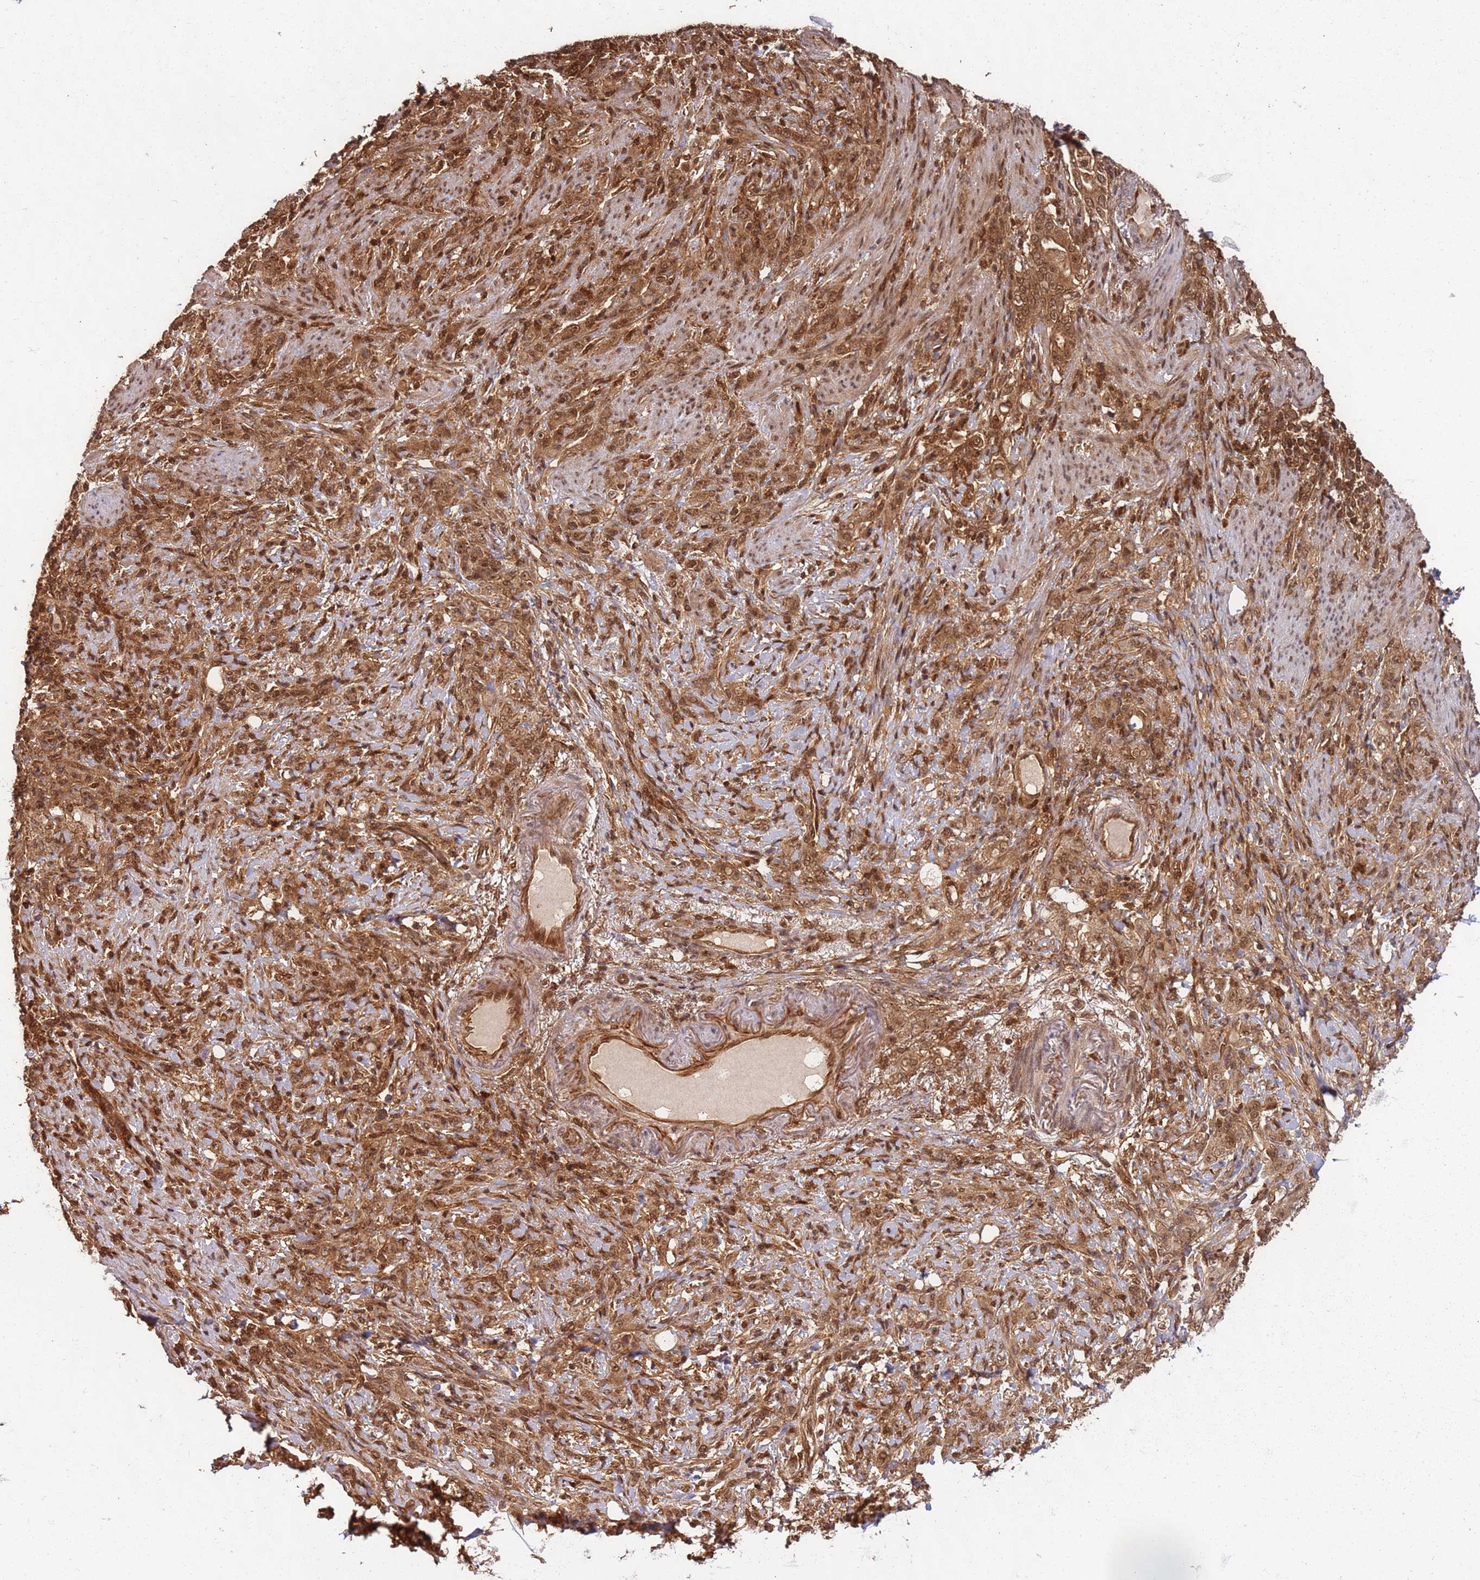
{"staining": {"intensity": "strong", "quantity": ">75%", "location": "cytoplasmic/membranous,nuclear"}, "tissue": "stomach cancer", "cell_type": "Tumor cells", "image_type": "cancer", "snomed": [{"axis": "morphology", "description": "Normal tissue, NOS"}, {"axis": "morphology", "description": "Adenocarcinoma, NOS"}, {"axis": "topography", "description": "Stomach"}], "caption": "Stomach cancer (adenocarcinoma) was stained to show a protein in brown. There is high levels of strong cytoplasmic/membranous and nuclear positivity in approximately >75% of tumor cells.", "gene": "PGLS", "patient": {"sex": "female", "age": 79}}